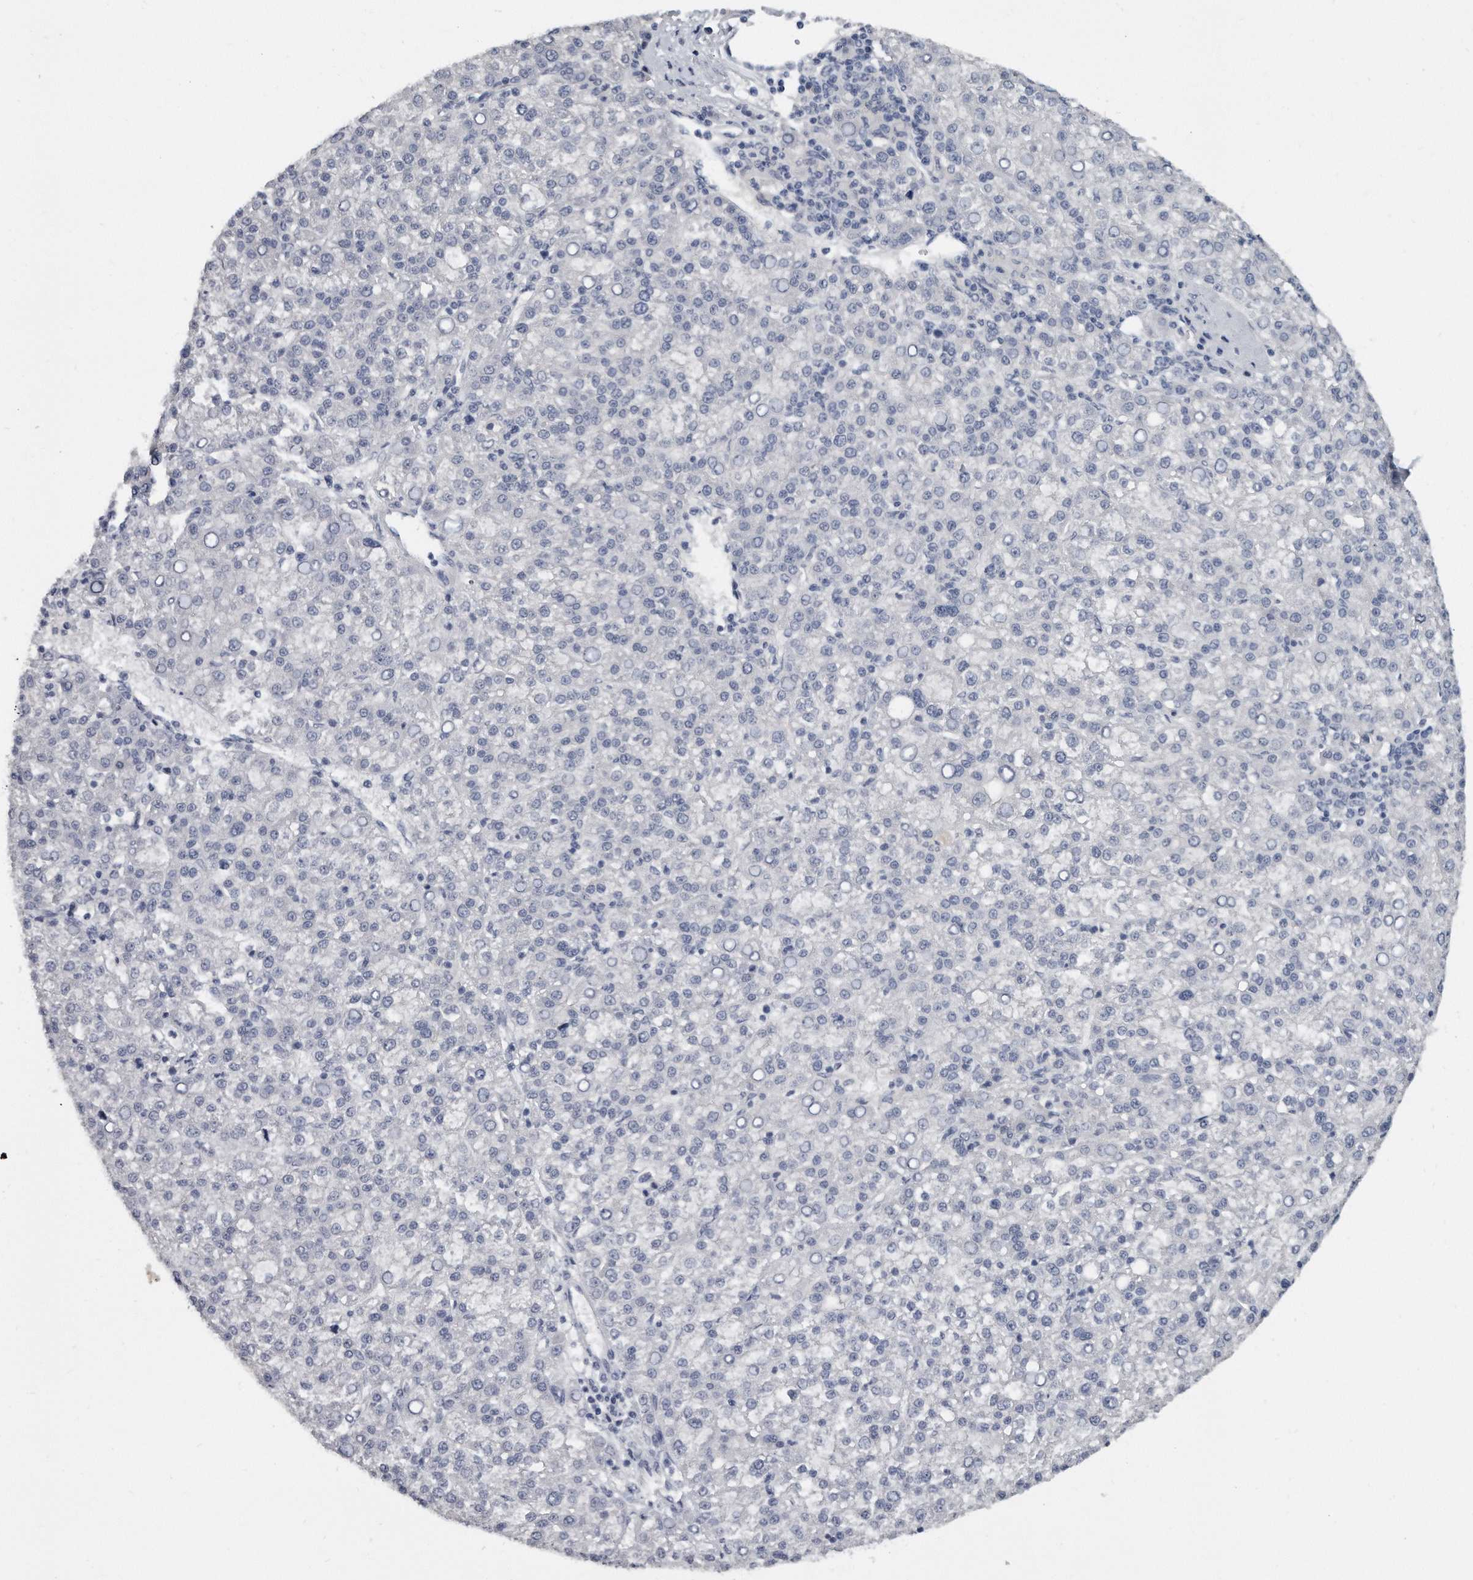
{"staining": {"intensity": "negative", "quantity": "none", "location": "none"}, "tissue": "liver cancer", "cell_type": "Tumor cells", "image_type": "cancer", "snomed": [{"axis": "morphology", "description": "Carcinoma, Hepatocellular, NOS"}, {"axis": "topography", "description": "Liver"}], "caption": "Protein analysis of liver cancer demonstrates no significant expression in tumor cells.", "gene": "KLHL7", "patient": {"sex": "female", "age": 58}}